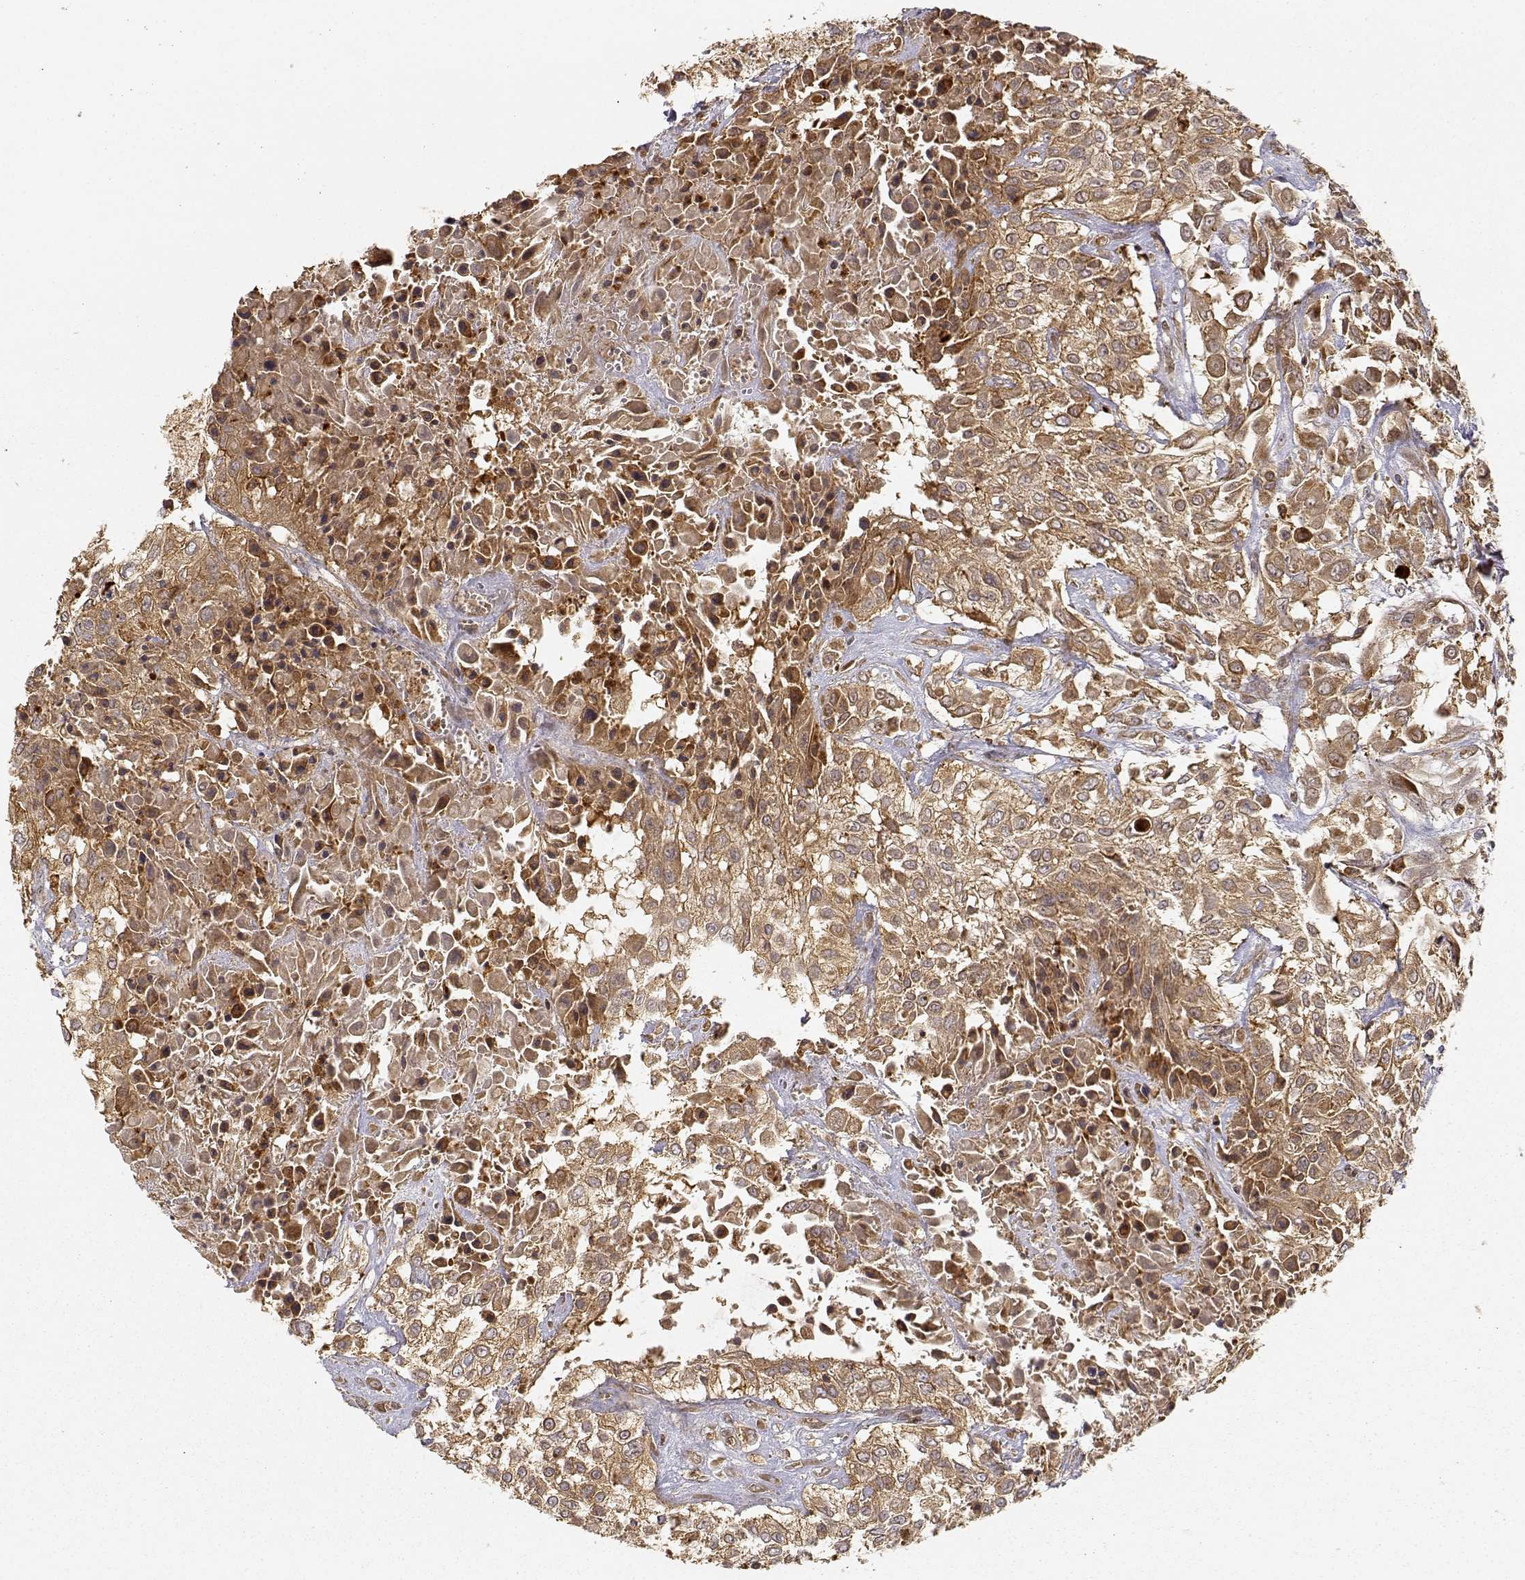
{"staining": {"intensity": "moderate", "quantity": ">75%", "location": "cytoplasmic/membranous"}, "tissue": "urothelial cancer", "cell_type": "Tumor cells", "image_type": "cancer", "snomed": [{"axis": "morphology", "description": "Urothelial carcinoma, High grade"}, {"axis": "topography", "description": "Urinary bladder"}], "caption": "The photomicrograph shows a brown stain indicating the presence of a protein in the cytoplasmic/membranous of tumor cells in urothelial cancer.", "gene": "CDK5RAP2", "patient": {"sex": "male", "age": 57}}